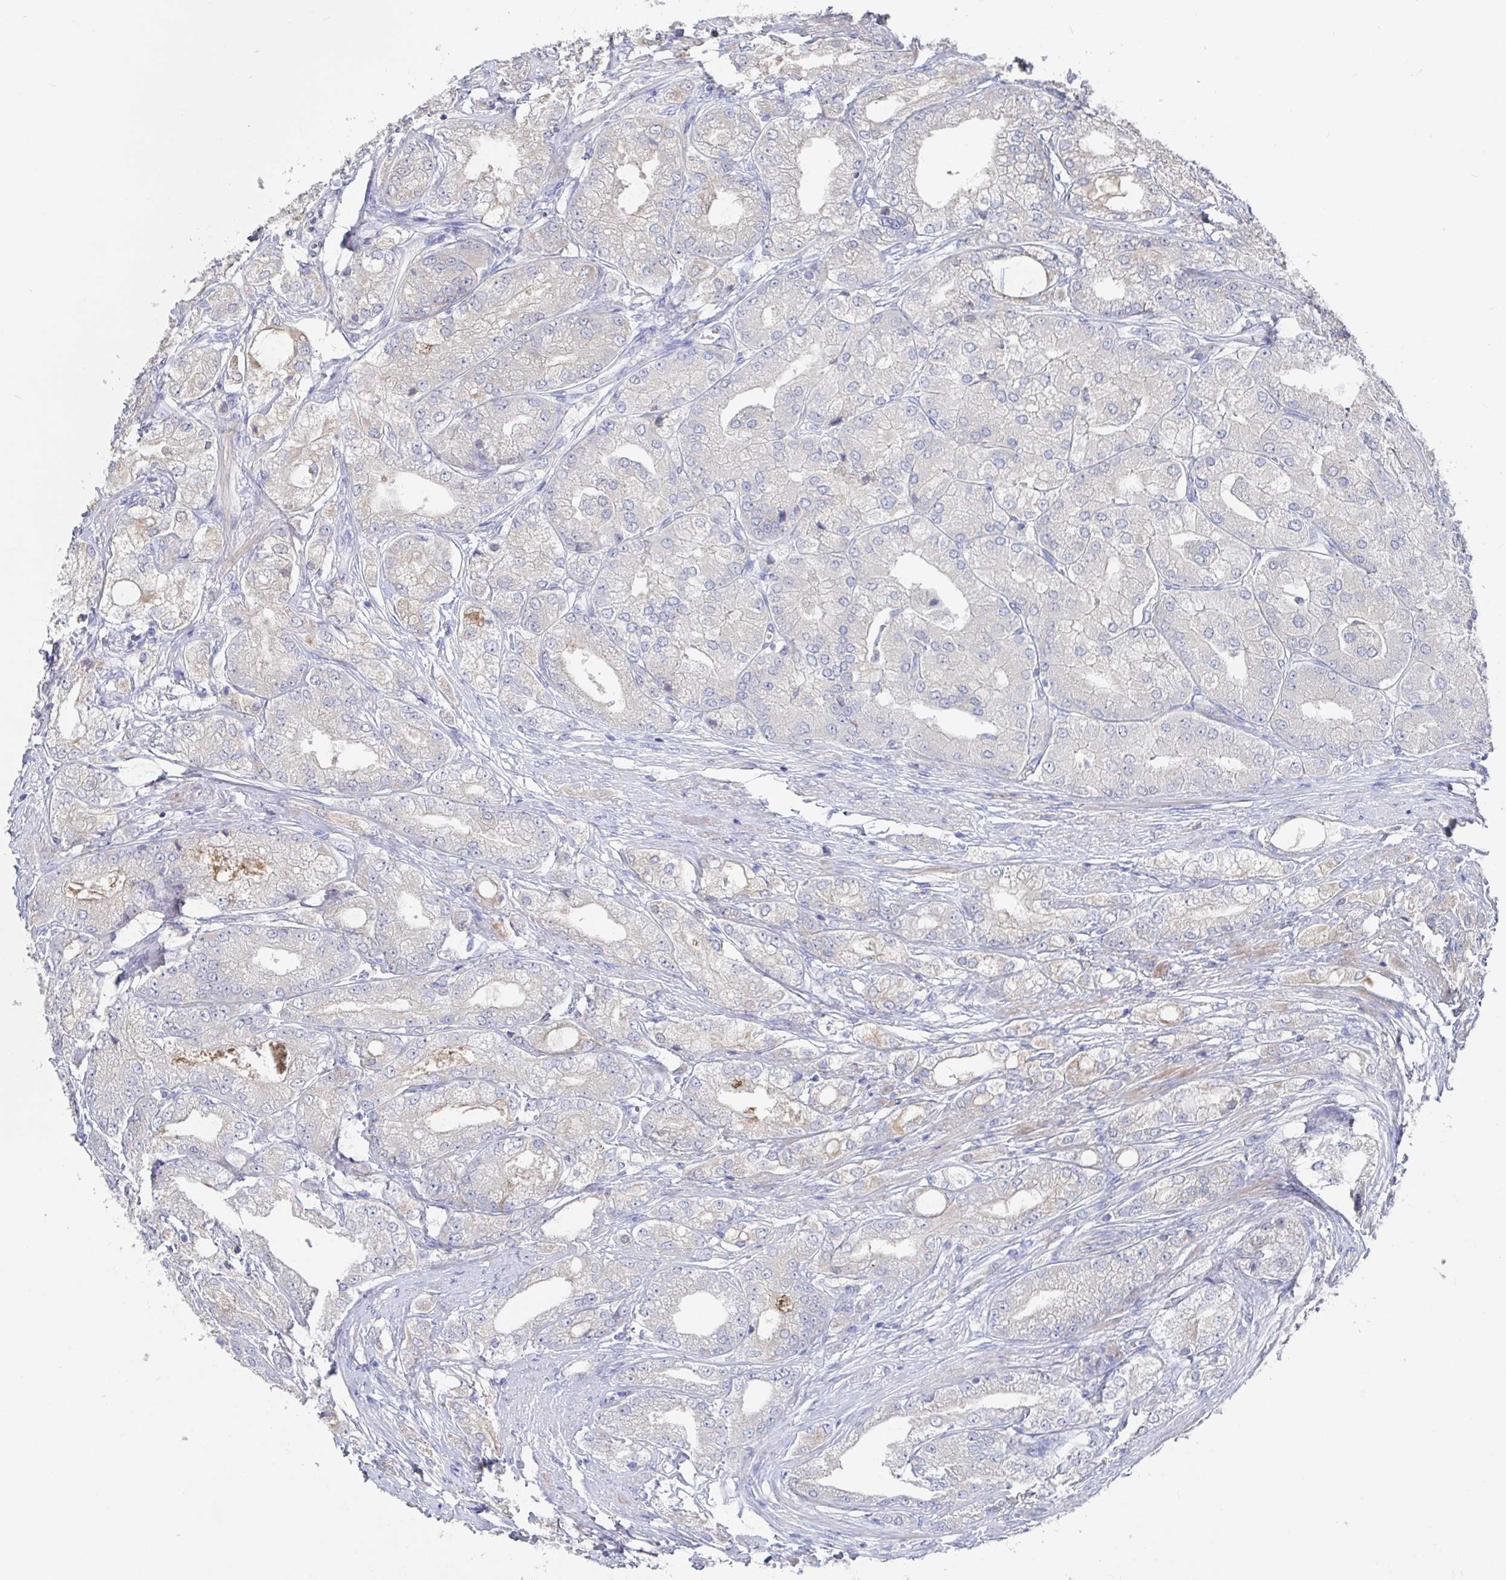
{"staining": {"intensity": "negative", "quantity": "none", "location": "none"}, "tissue": "prostate cancer", "cell_type": "Tumor cells", "image_type": "cancer", "snomed": [{"axis": "morphology", "description": "Adenocarcinoma, High grade"}, {"axis": "topography", "description": "Prostate"}], "caption": "Prostate cancer stained for a protein using immunohistochemistry (IHC) exhibits no positivity tumor cells.", "gene": "GPR148", "patient": {"sex": "male", "age": 61}}